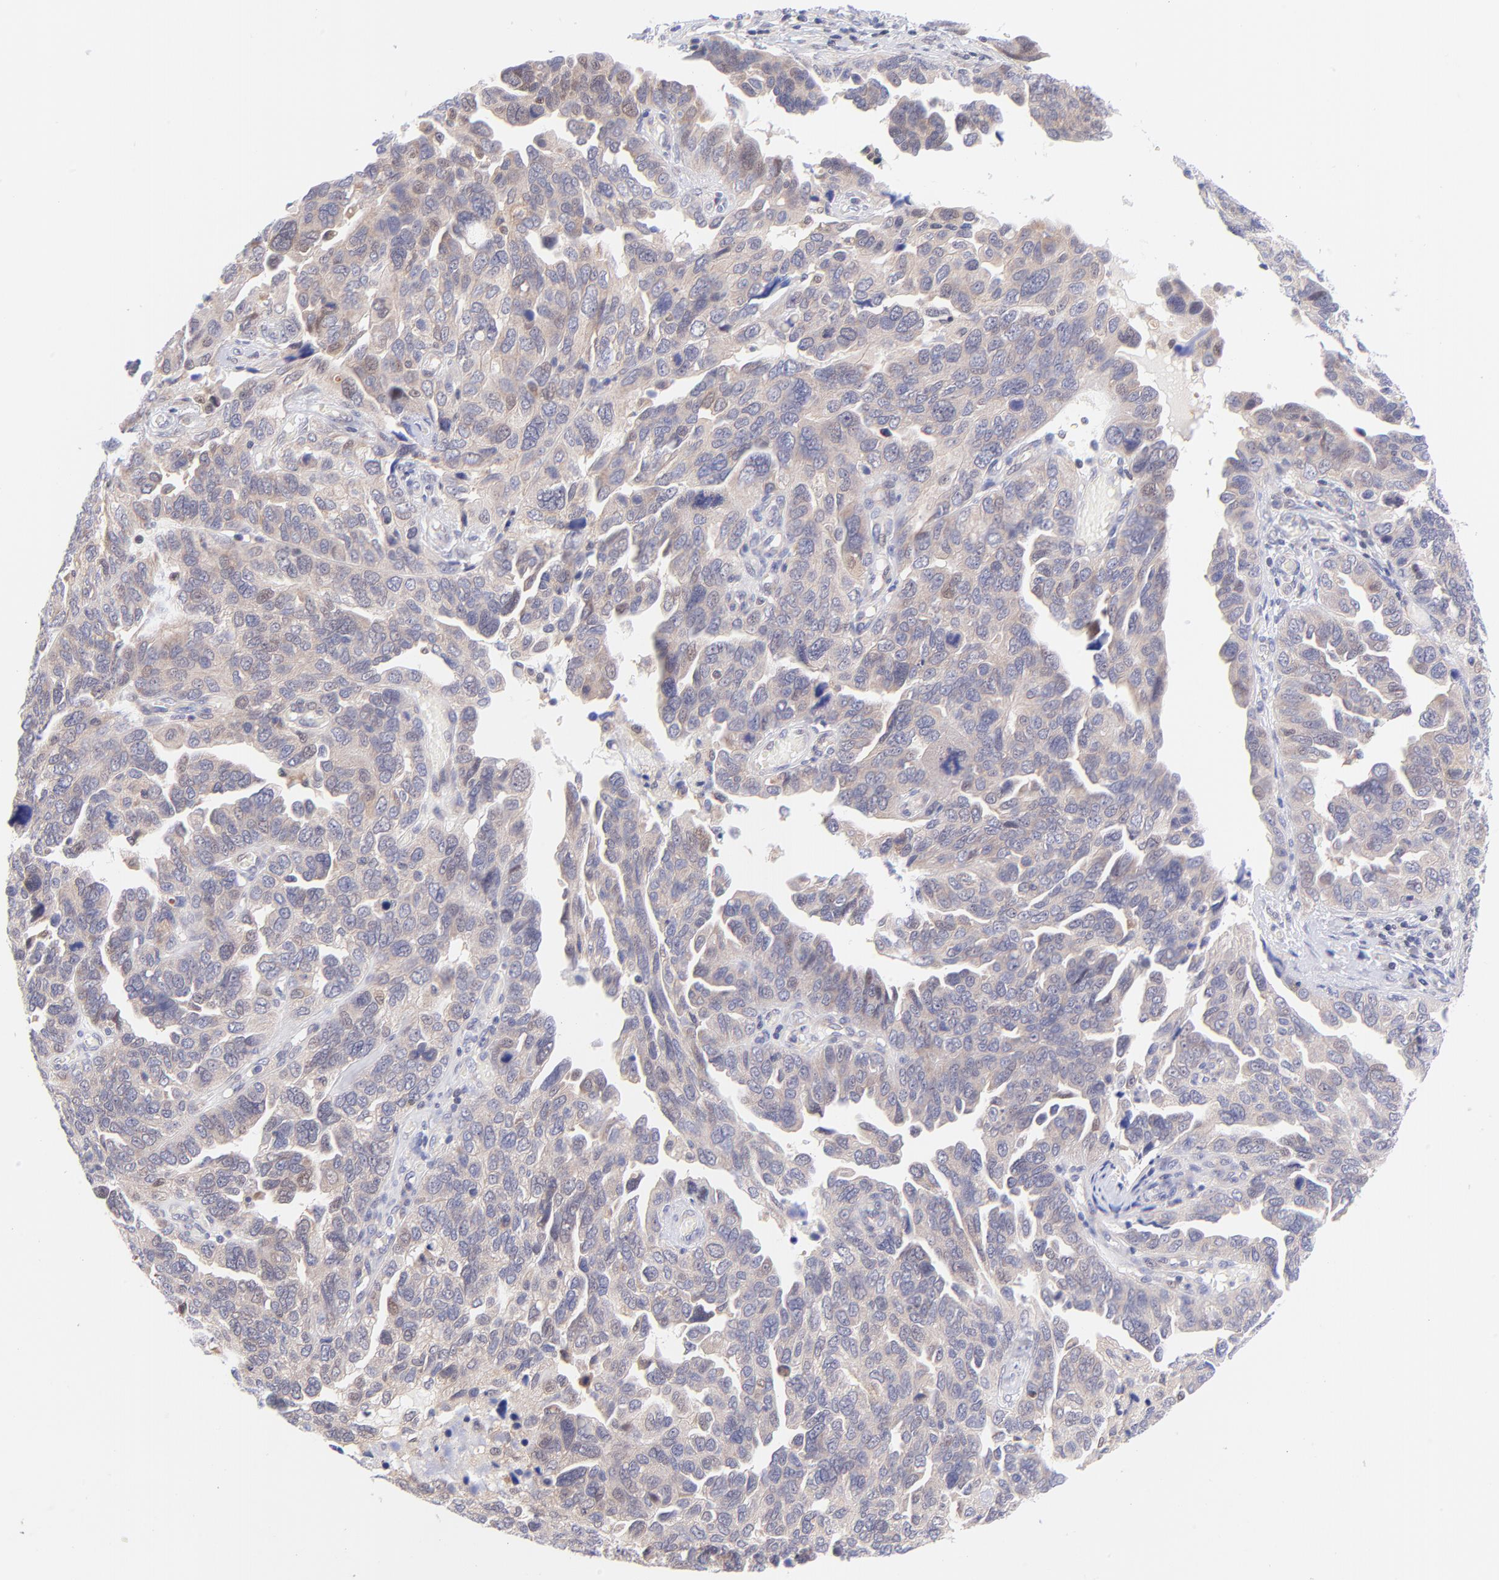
{"staining": {"intensity": "weak", "quantity": "<25%", "location": "nuclear"}, "tissue": "ovarian cancer", "cell_type": "Tumor cells", "image_type": "cancer", "snomed": [{"axis": "morphology", "description": "Cystadenocarcinoma, serous, NOS"}, {"axis": "topography", "description": "Ovary"}], "caption": "A histopathology image of human ovarian serous cystadenocarcinoma is negative for staining in tumor cells.", "gene": "PBDC1", "patient": {"sex": "female", "age": 64}}